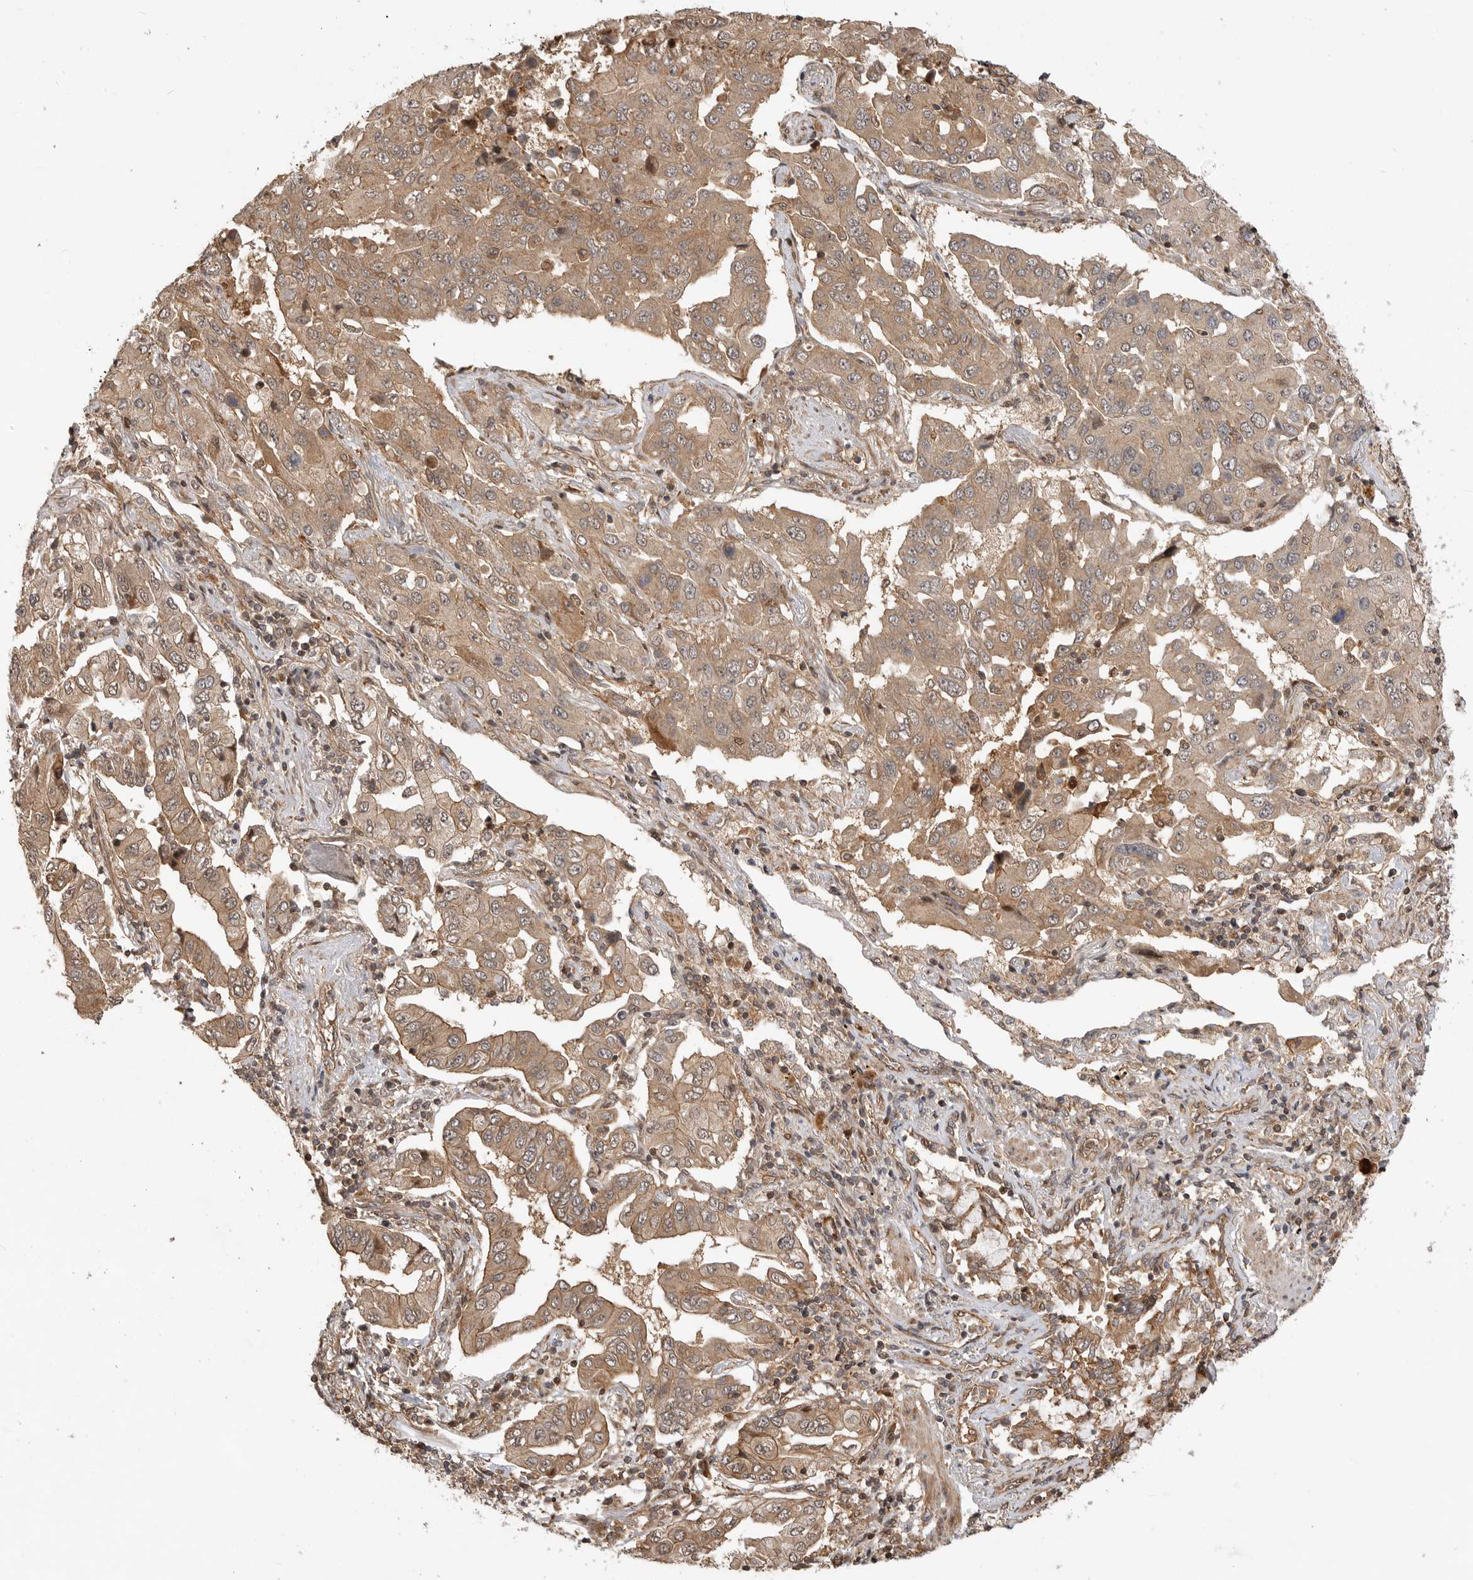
{"staining": {"intensity": "moderate", "quantity": ">75%", "location": "cytoplasmic/membranous"}, "tissue": "lung cancer", "cell_type": "Tumor cells", "image_type": "cancer", "snomed": [{"axis": "morphology", "description": "Adenocarcinoma, NOS"}, {"axis": "topography", "description": "Lung"}], "caption": "A brown stain labels moderate cytoplasmic/membranous positivity of a protein in human lung adenocarcinoma tumor cells. Ihc stains the protein in brown and the nuclei are stained blue.", "gene": "ADPRS", "patient": {"sex": "female", "age": 65}}